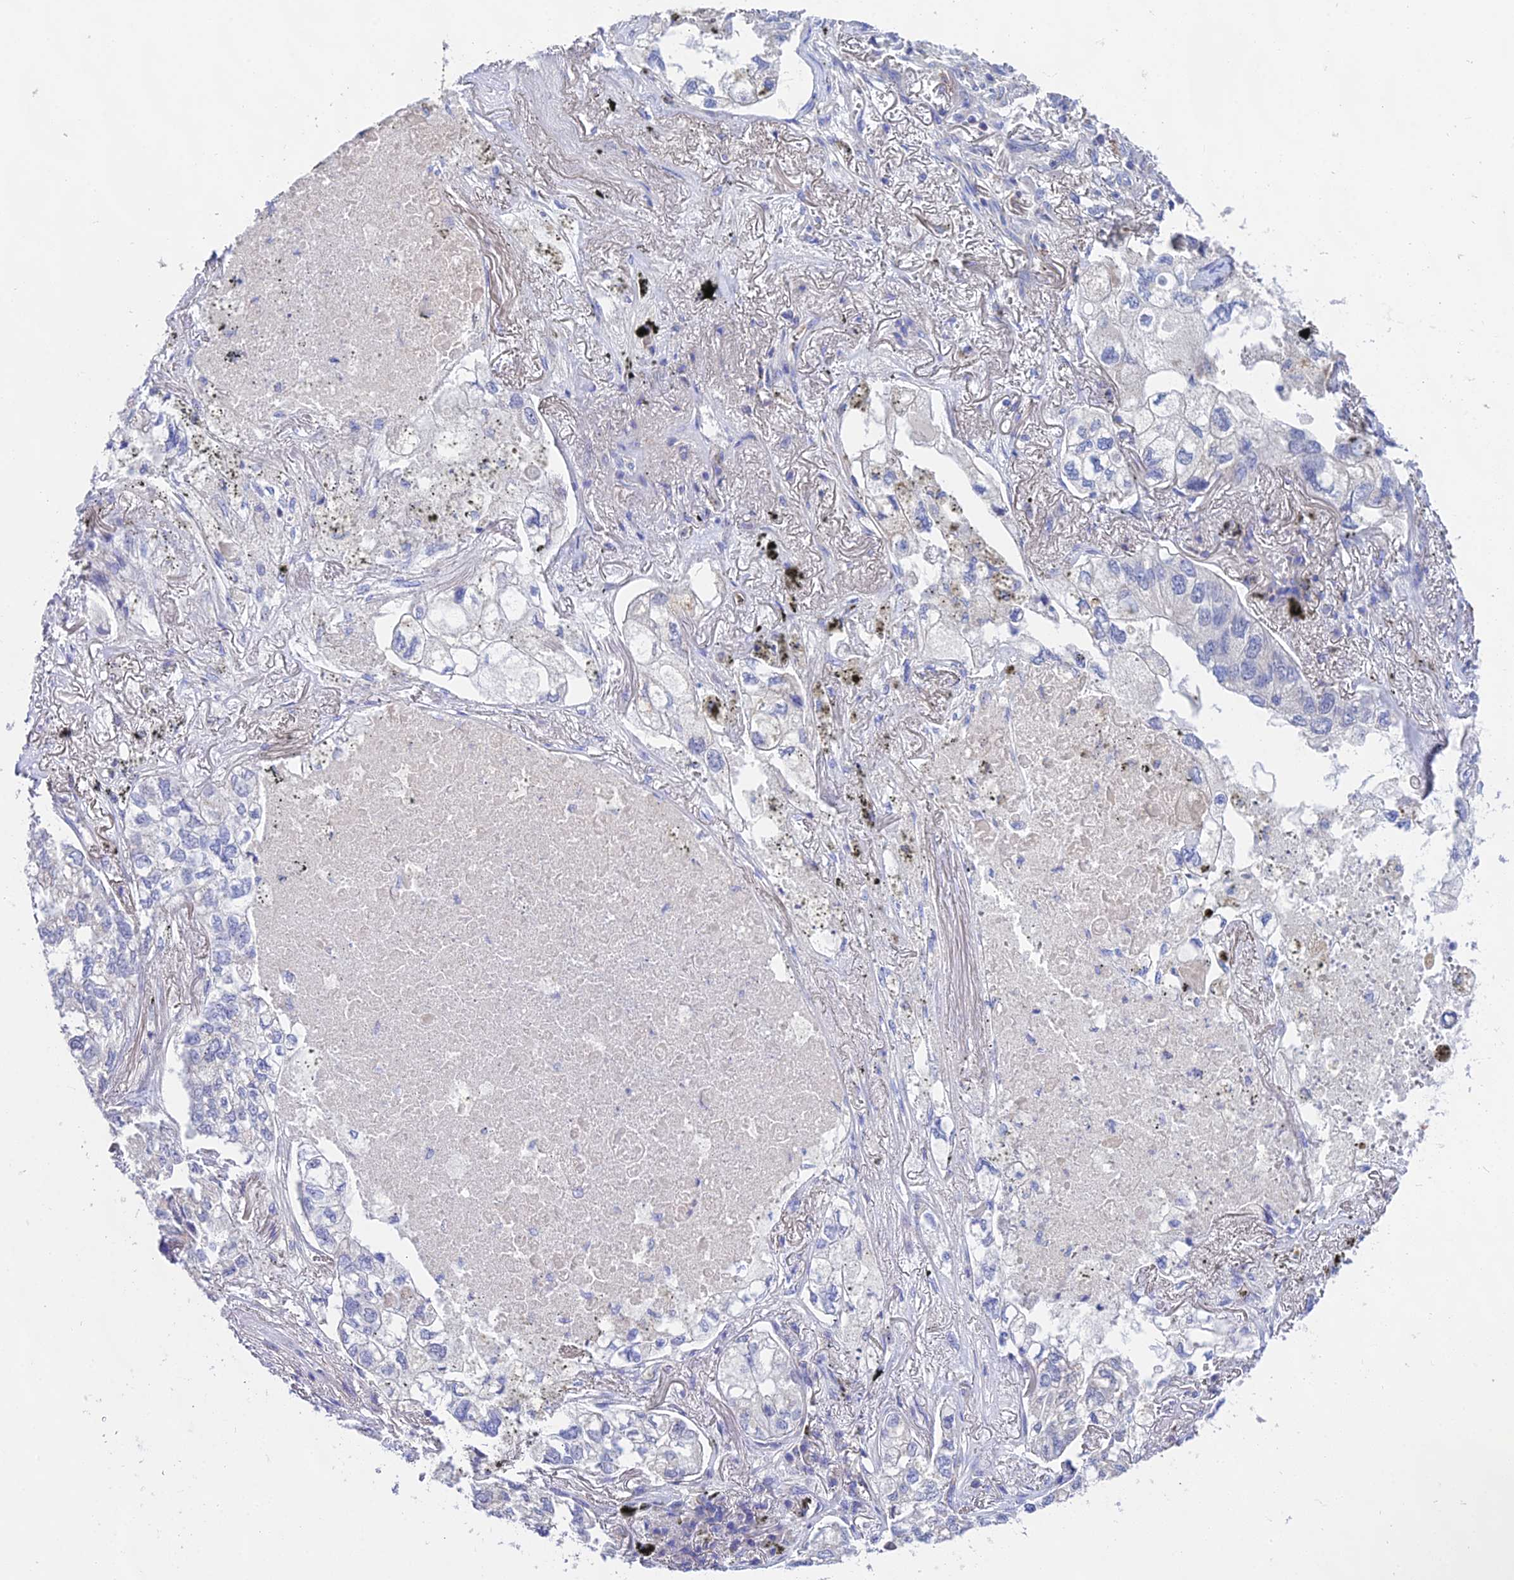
{"staining": {"intensity": "moderate", "quantity": "25%-75%", "location": "cytoplasmic/membranous"}, "tissue": "lung cancer", "cell_type": "Tumor cells", "image_type": "cancer", "snomed": [{"axis": "morphology", "description": "Adenocarcinoma, NOS"}, {"axis": "topography", "description": "Lung"}], "caption": "An image of human lung cancer (adenocarcinoma) stained for a protein exhibits moderate cytoplasmic/membranous brown staining in tumor cells. (Stains: DAB in brown, nuclei in blue, Microscopy: brightfield microscopy at high magnification).", "gene": "PPP2R2C", "patient": {"sex": "male", "age": 65}}